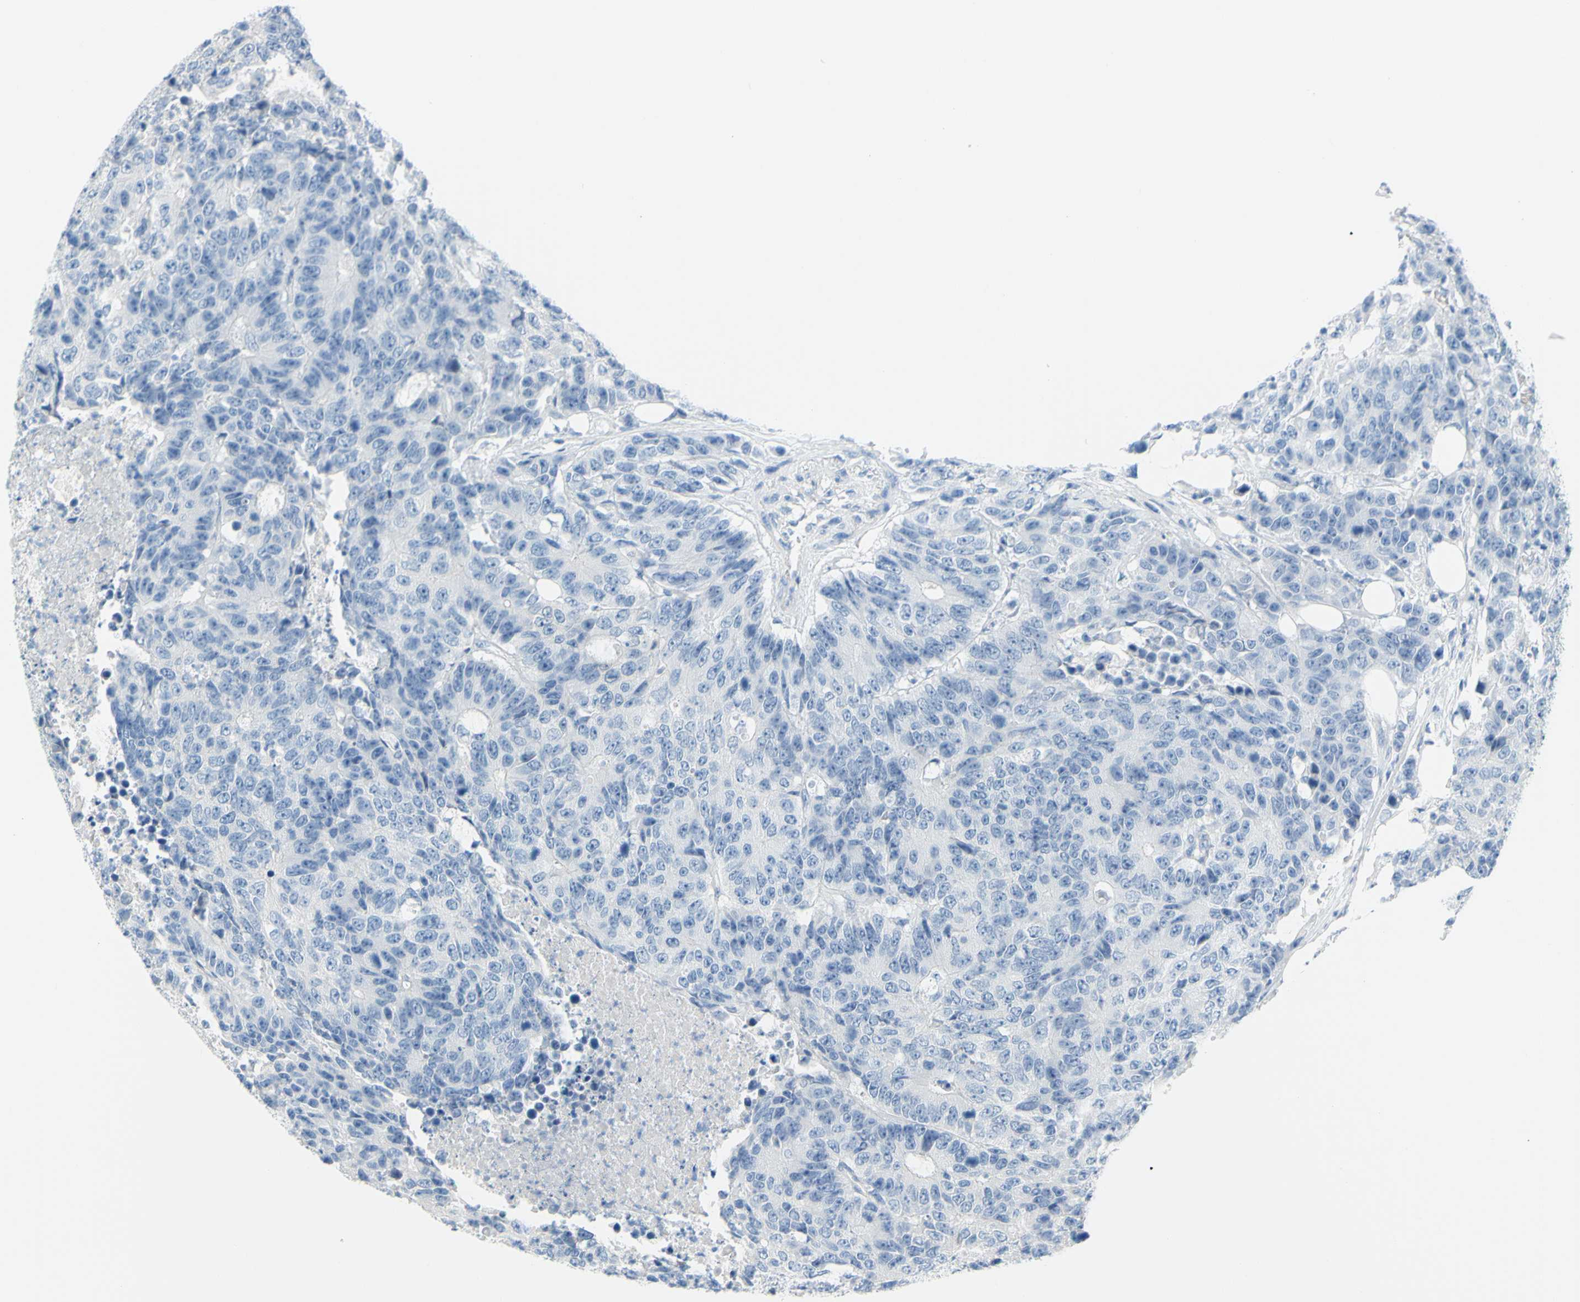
{"staining": {"intensity": "negative", "quantity": "none", "location": "none"}, "tissue": "colorectal cancer", "cell_type": "Tumor cells", "image_type": "cancer", "snomed": [{"axis": "morphology", "description": "Adenocarcinoma, NOS"}, {"axis": "topography", "description": "Colon"}], "caption": "Immunohistochemistry micrograph of colorectal adenocarcinoma stained for a protein (brown), which shows no staining in tumor cells.", "gene": "DCT", "patient": {"sex": "female", "age": 86}}